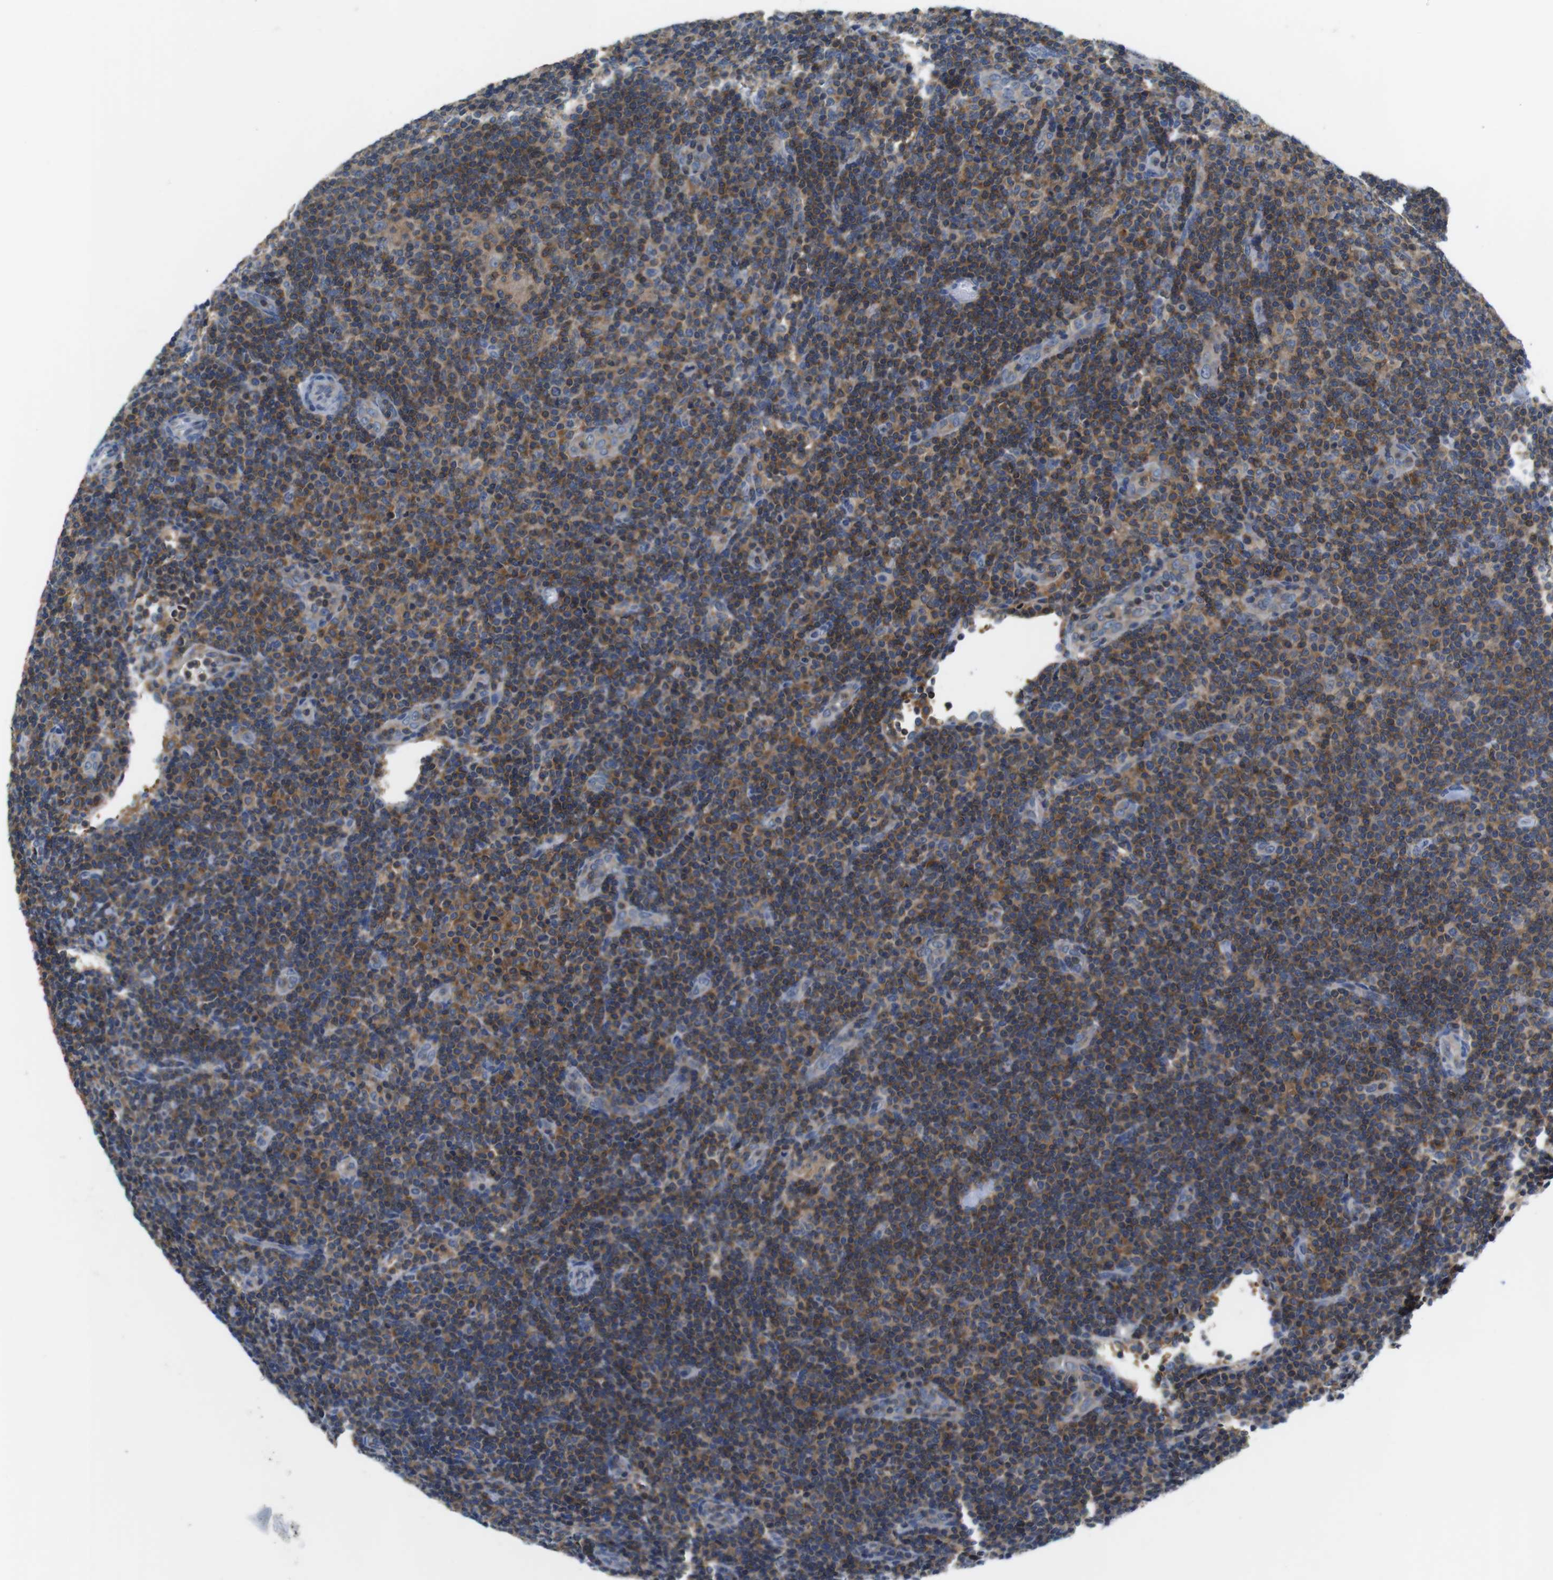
{"staining": {"intensity": "weak", "quantity": "<25%", "location": "cytoplasmic/membranous"}, "tissue": "lymphoma", "cell_type": "Tumor cells", "image_type": "cancer", "snomed": [{"axis": "morphology", "description": "Hodgkin's disease, NOS"}, {"axis": "topography", "description": "Lymph node"}], "caption": "Hodgkin's disease stained for a protein using immunohistochemistry exhibits no expression tumor cells.", "gene": "PIK3CD", "patient": {"sex": "female", "age": 57}}